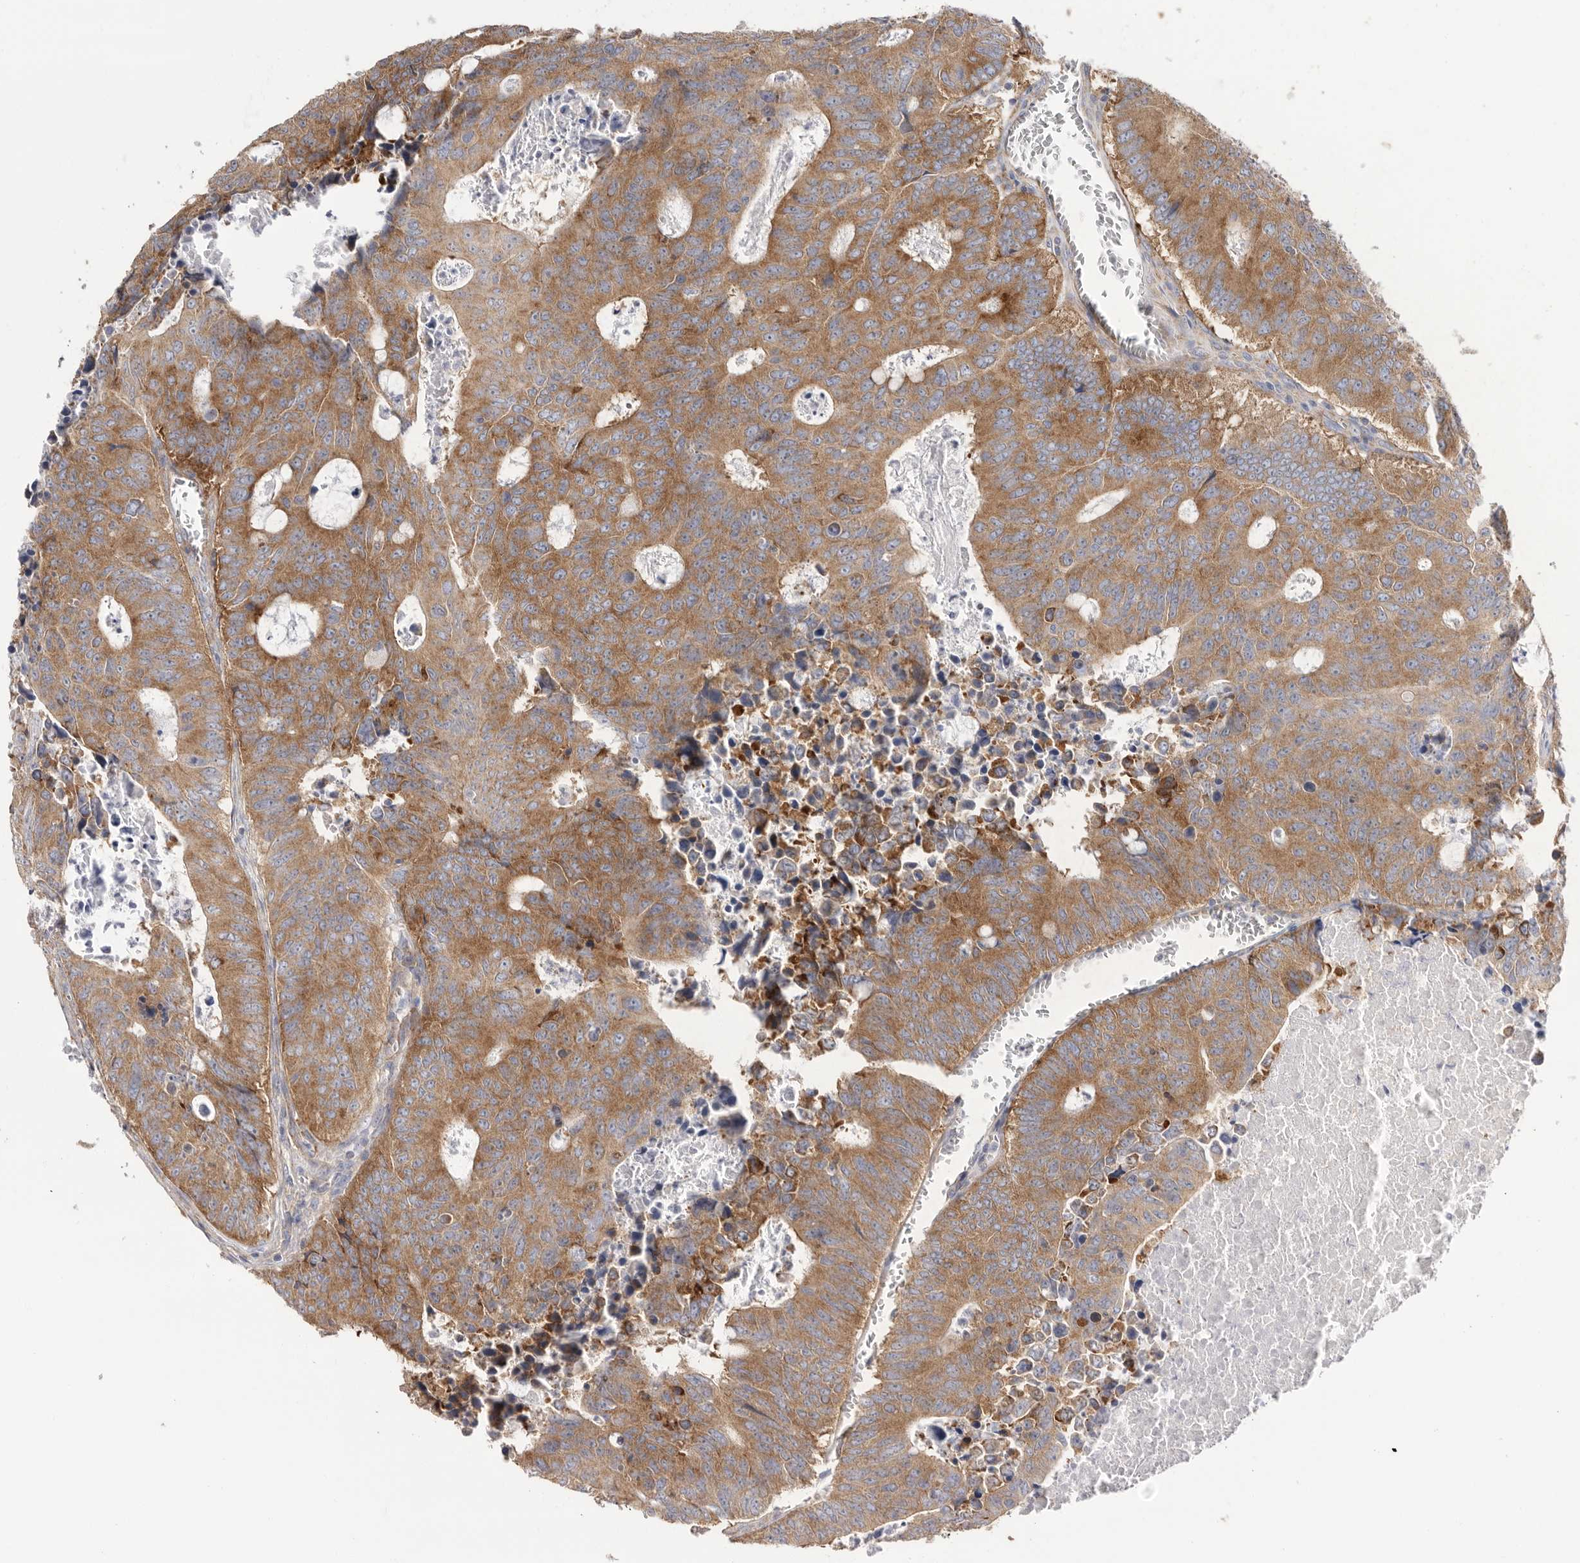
{"staining": {"intensity": "moderate", "quantity": ">75%", "location": "cytoplasmic/membranous"}, "tissue": "colorectal cancer", "cell_type": "Tumor cells", "image_type": "cancer", "snomed": [{"axis": "morphology", "description": "Adenocarcinoma, NOS"}, {"axis": "topography", "description": "Colon"}], "caption": "Tumor cells reveal medium levels of moderate cytoplasmic/membranous expression in approximately >75% of cells in colorectal cancer. The protein is stained brown, and the nuclei are stained in blue (DAB IHC with brightfield microscopy, high magnification).", "gene": "SERBP1", "patient": {"sex": "male", "age": 87}}